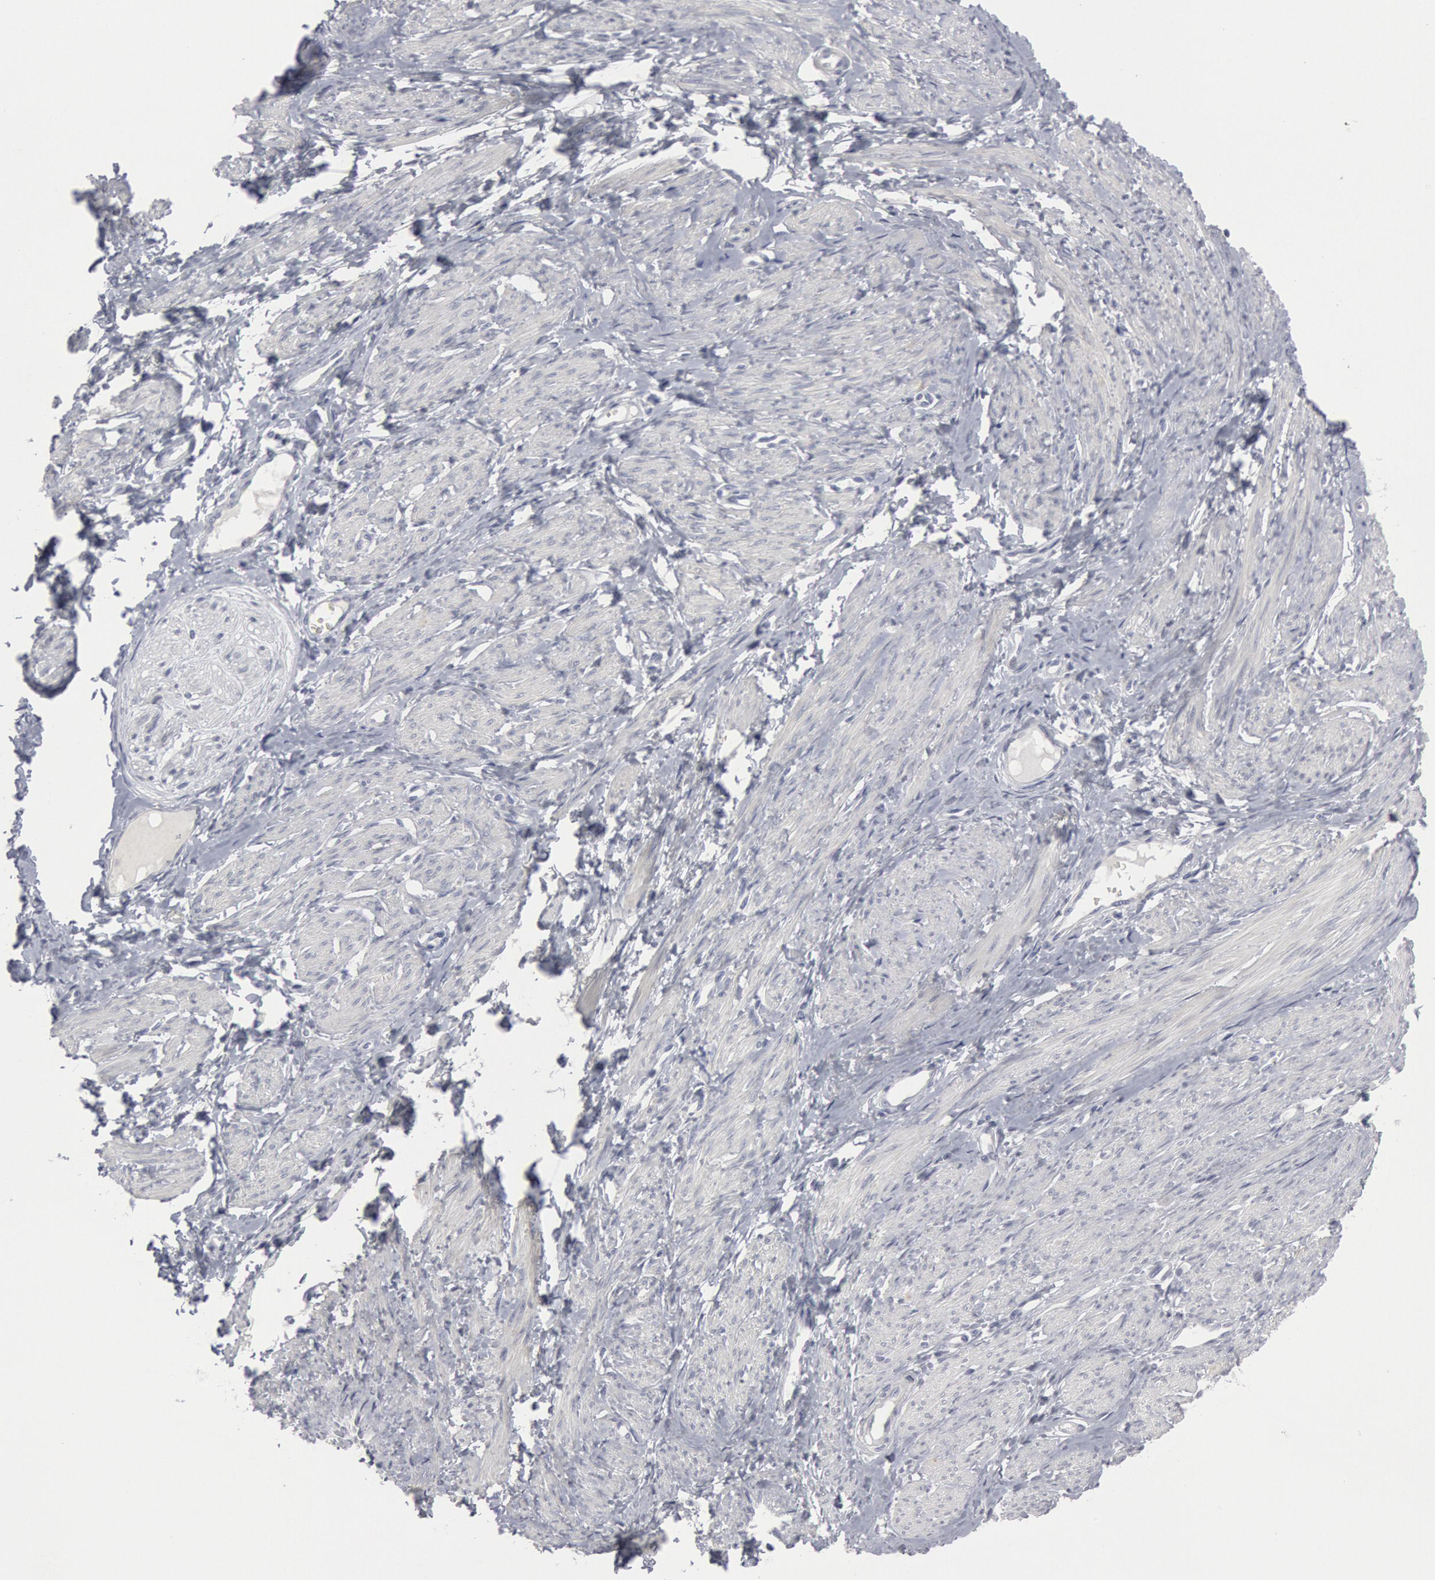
{"staining": {"intensity": "negative", "quantity": "none", "location": "none"}, "tissue": "smooth muscle", "cell_type": "Smooth muscle cells", "image_type": "normal", "snomed": [{"axis": "morphology", "description": "Normal tissue, NOS"}, {"axis": "topography", "description": "Smooth muscle"}, {"axis": "topography", "description": "Uterus"}], "caption": "IHC micrograph of benign human smooth muscle stained for a protein (brown), which reveals no expression in smooth muscle cells.", "gene": "DMC1", "patient": {"sex": "female", "age": 39}}